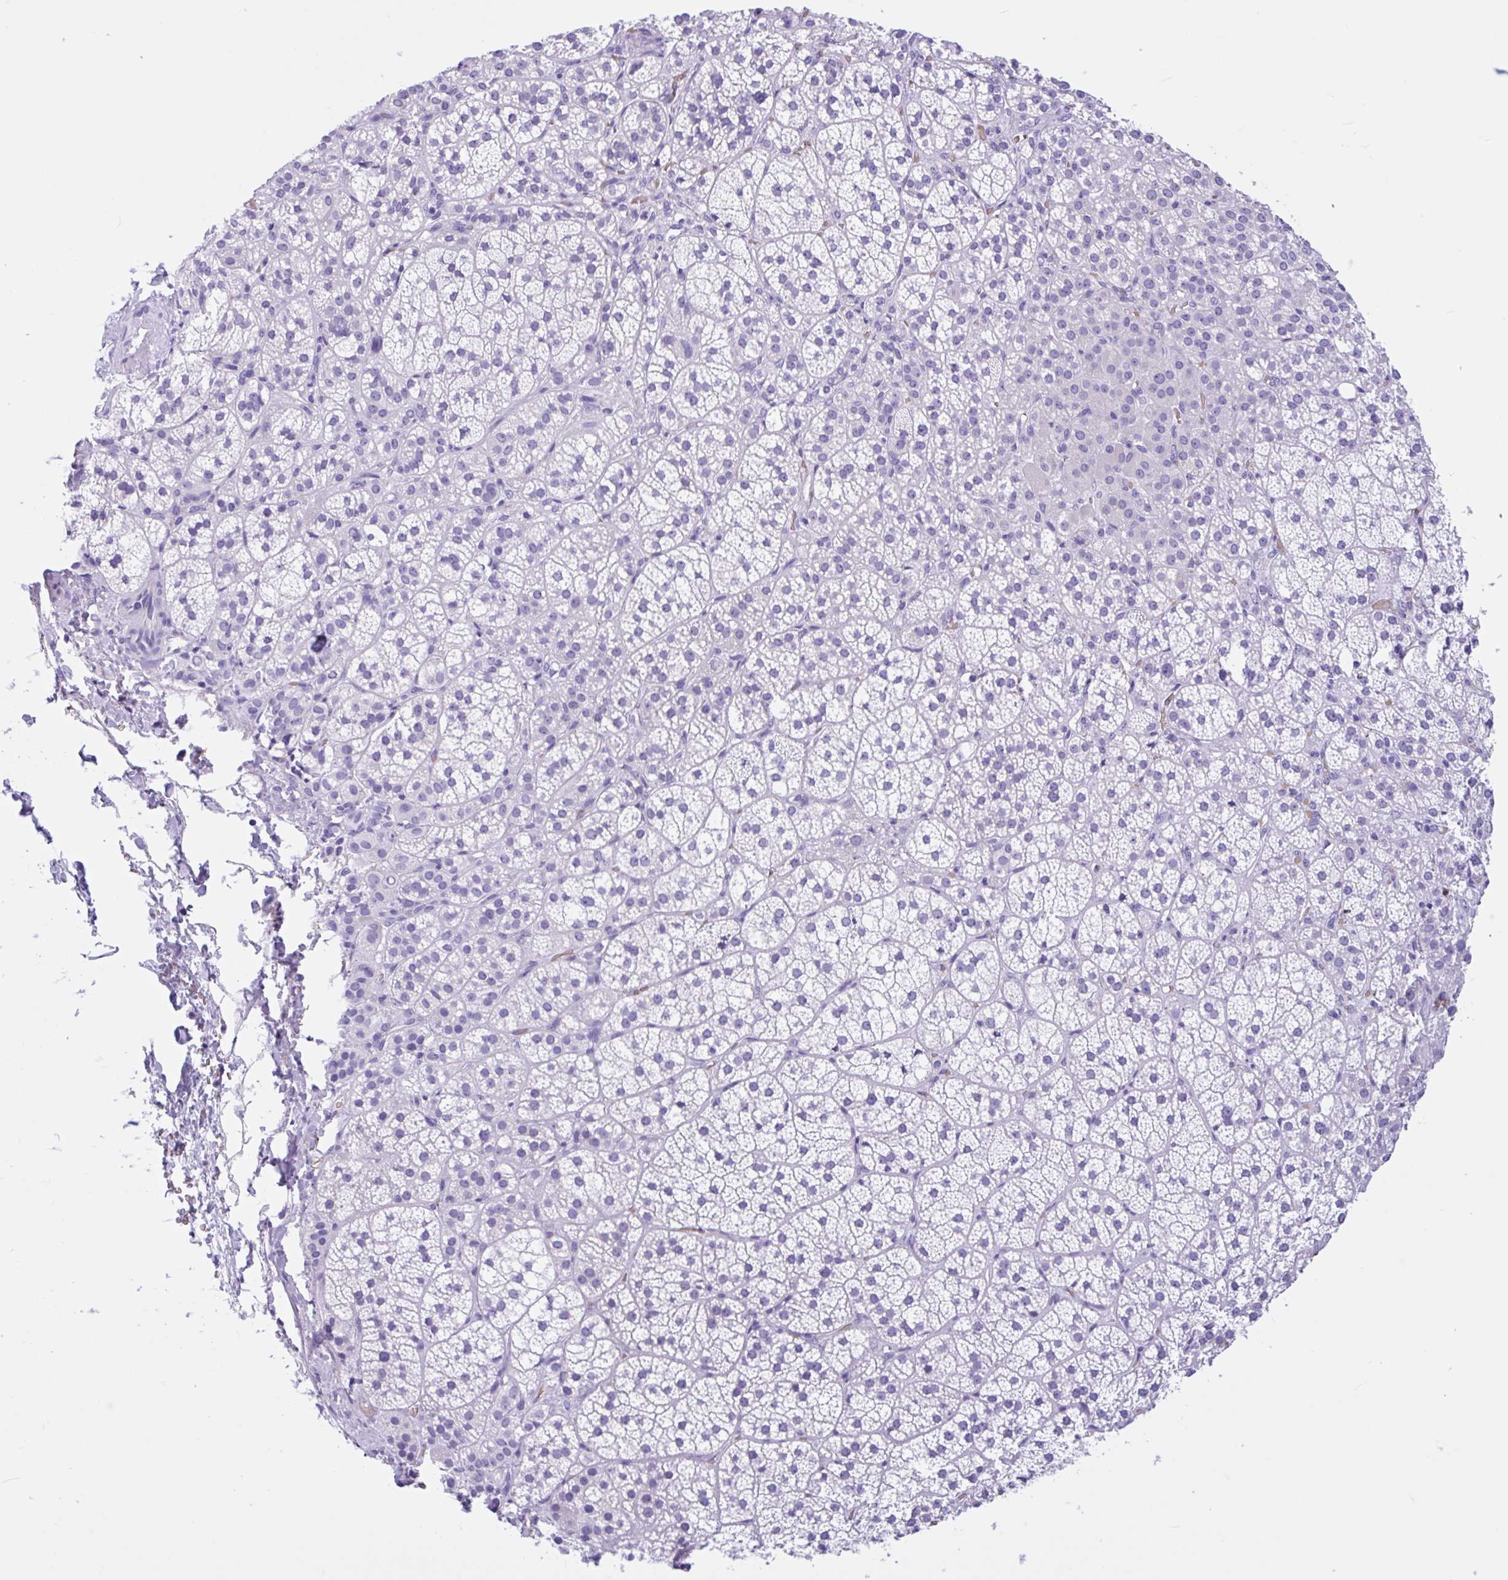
{"staining": {"intensity": "negative", "quantity": "none", "location": "none"}, "tissue": "adrenal gland", "cell_type": "Glandular cells", "image_type": "normal", "snomed": [{"axis": "morphology", "description": "Normal tissue, NOS"}, {"axis": "topography", "description": "Adrenal gland"}], "caption": "Immunohistochemical staining of normal human adrenal gland exhibits no significant expression in glandular cells.", "gene": "TMEM79", "patient": {"sex": "female", "age": 60}}